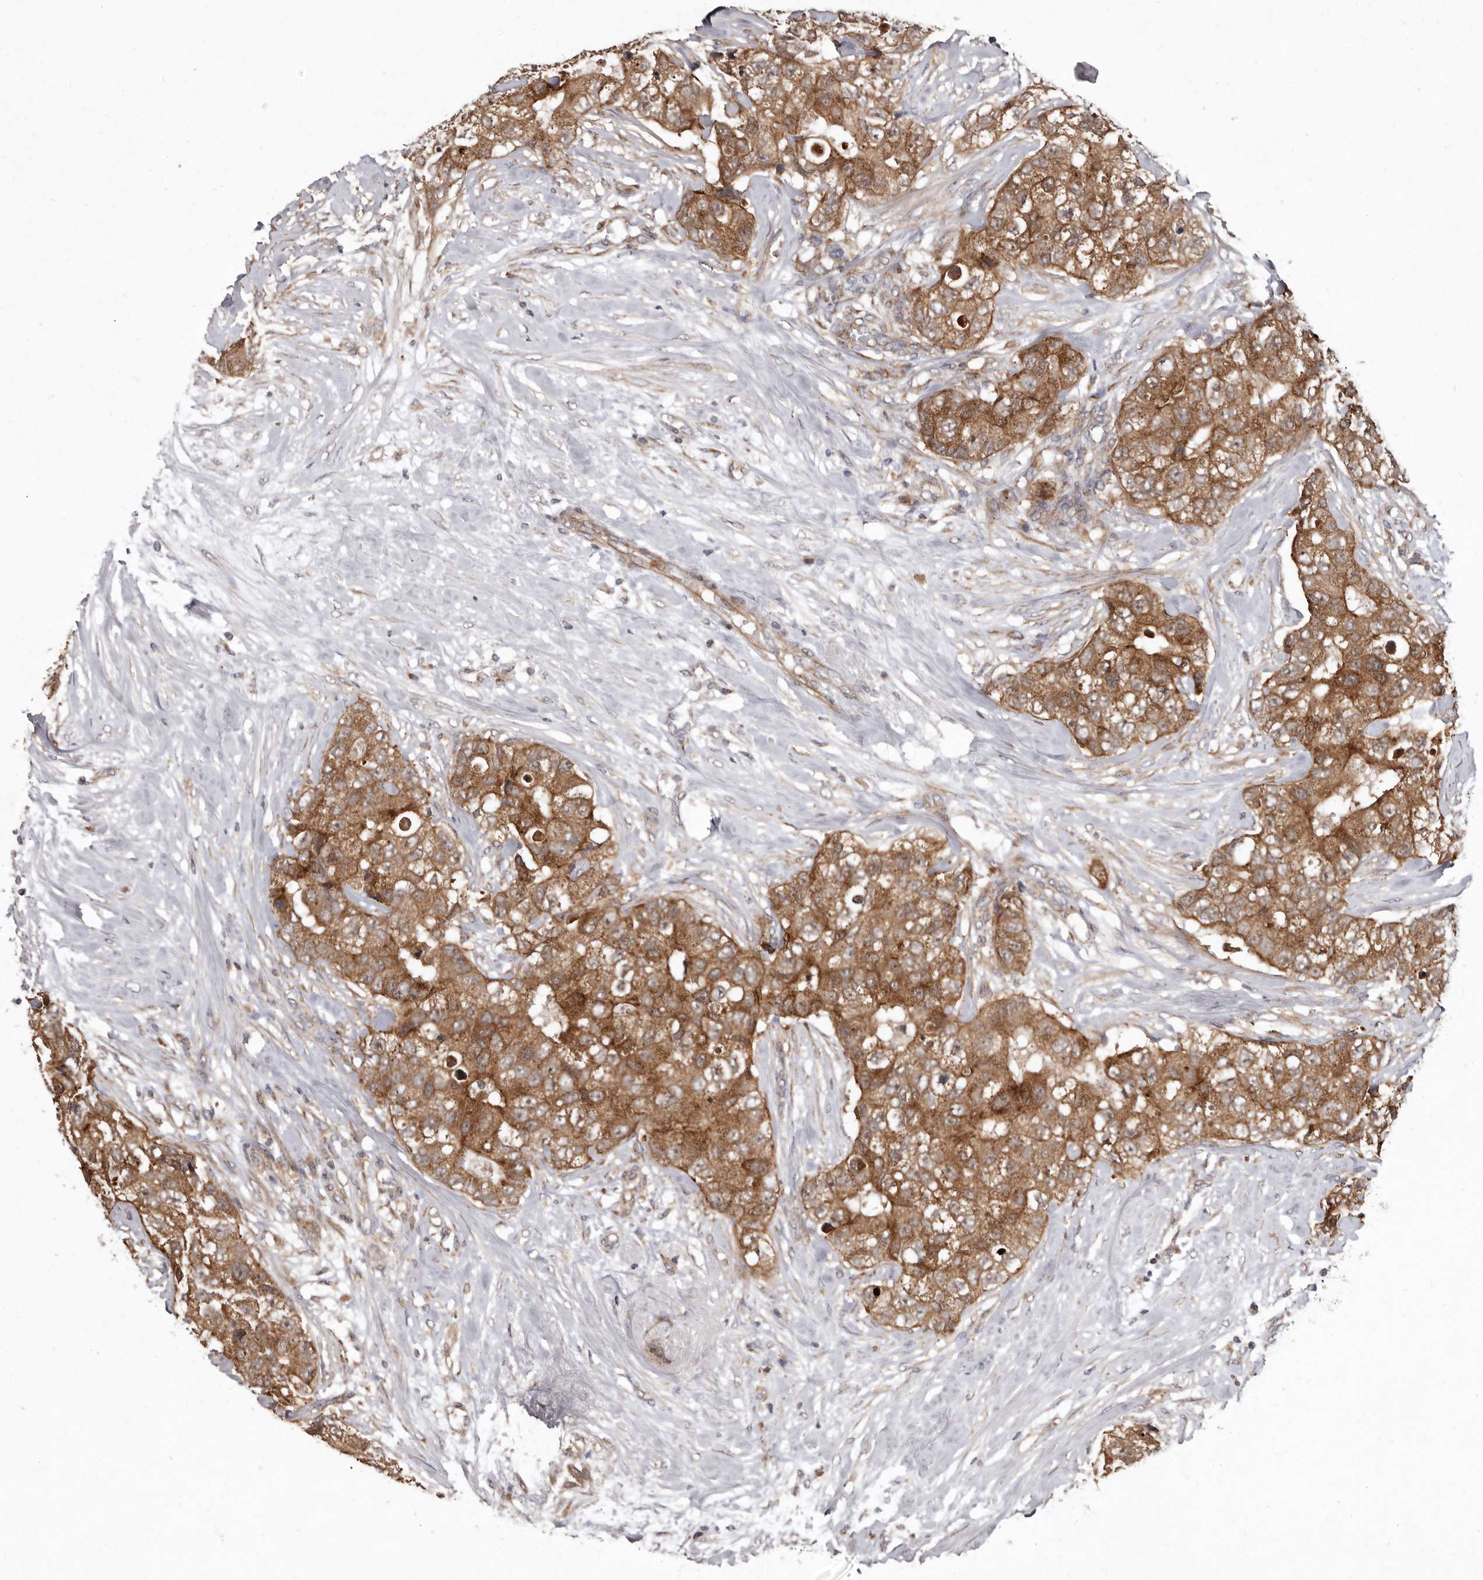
{"staining": {"intensity": "moderate", "quantity": ">75%", "location": "cytoplasmic/membranous"}, "tissue": "breast cancer", "cell_type": "Tumor cells", "image_type": "cancer", "snomed": [{"axis": "morphology", "description": "Duct carcinoma"}, {"axis": "topography", "description": "Breast"}], "caption": "High-power microscopy captured an IHC histopathology image of invasive ductal carcinoma (breast), revealing moderate cytoplasmic/membranous expression in approximately >75% of tumor cells. (DAB (3,3'-diaminobenzidine) IHC with brightfield microscopy, high magnification).", "gene": "FLAD1", "patient": {"sex": "female", "age": 62}}